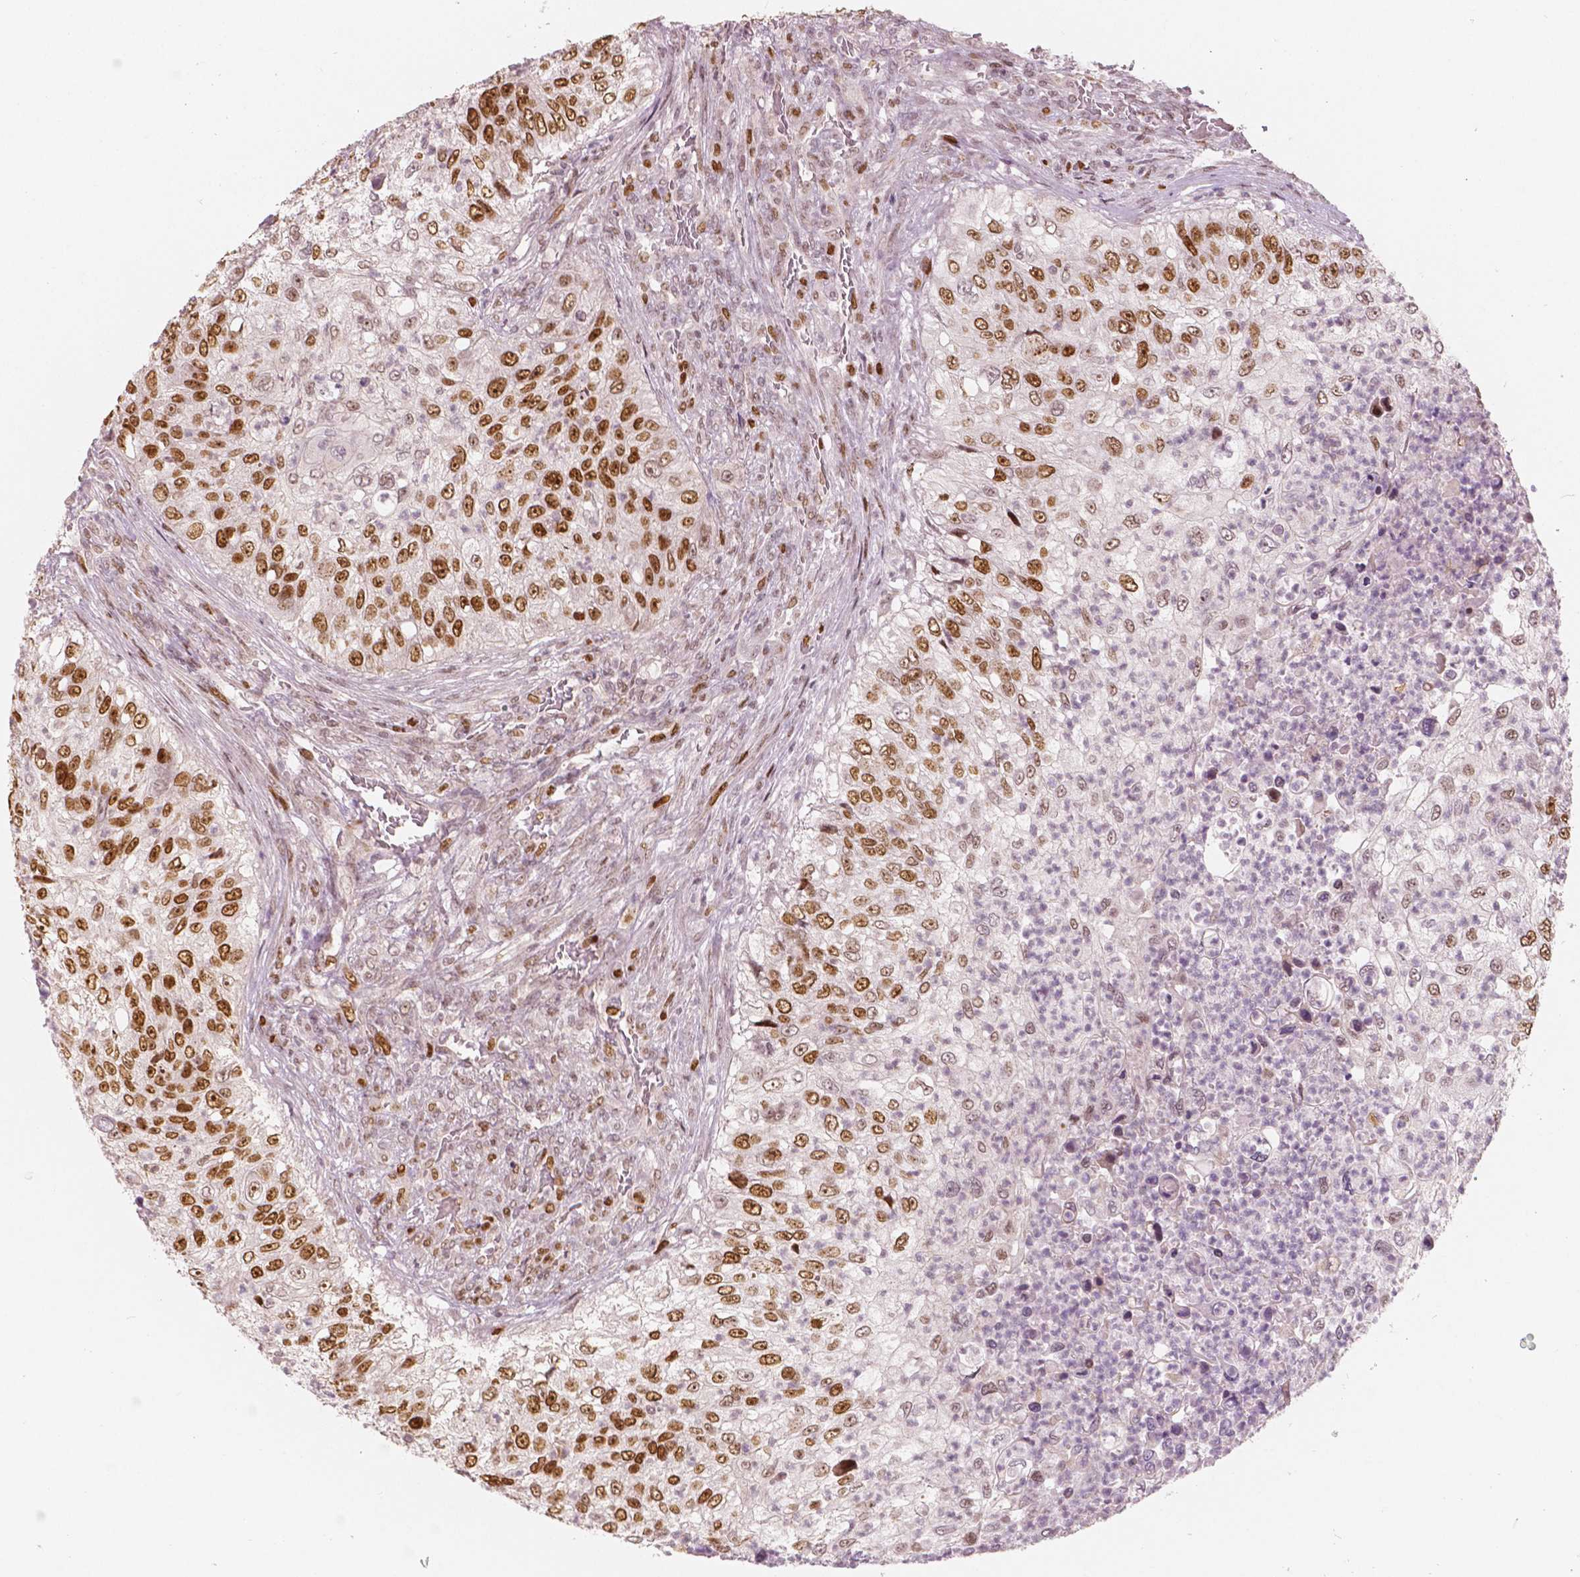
{"staining": {"intensity": "strong", "quantity": "25%-75%", "location": "nuclear"}, "tissue": "urothelial cancer", "cell_type": "Tumor cells", "image_type": "cancer", "snomed": [{"axis": "morphology", "description": "Urothelial carcinoma, High grade"}, {"axis": "topography", "description": "Urinary bladder"}], "caption": "This histopathology image demonstrates high-grade urothelial carcinoma stained with immunohistochemistry to label a protein in brown. The nuclear of tumor cells show strong positivity for the protein. Nuclei are counter-stained blue.", "gene": "NSD2", "patient": {"sex": "female", "age": 60}}